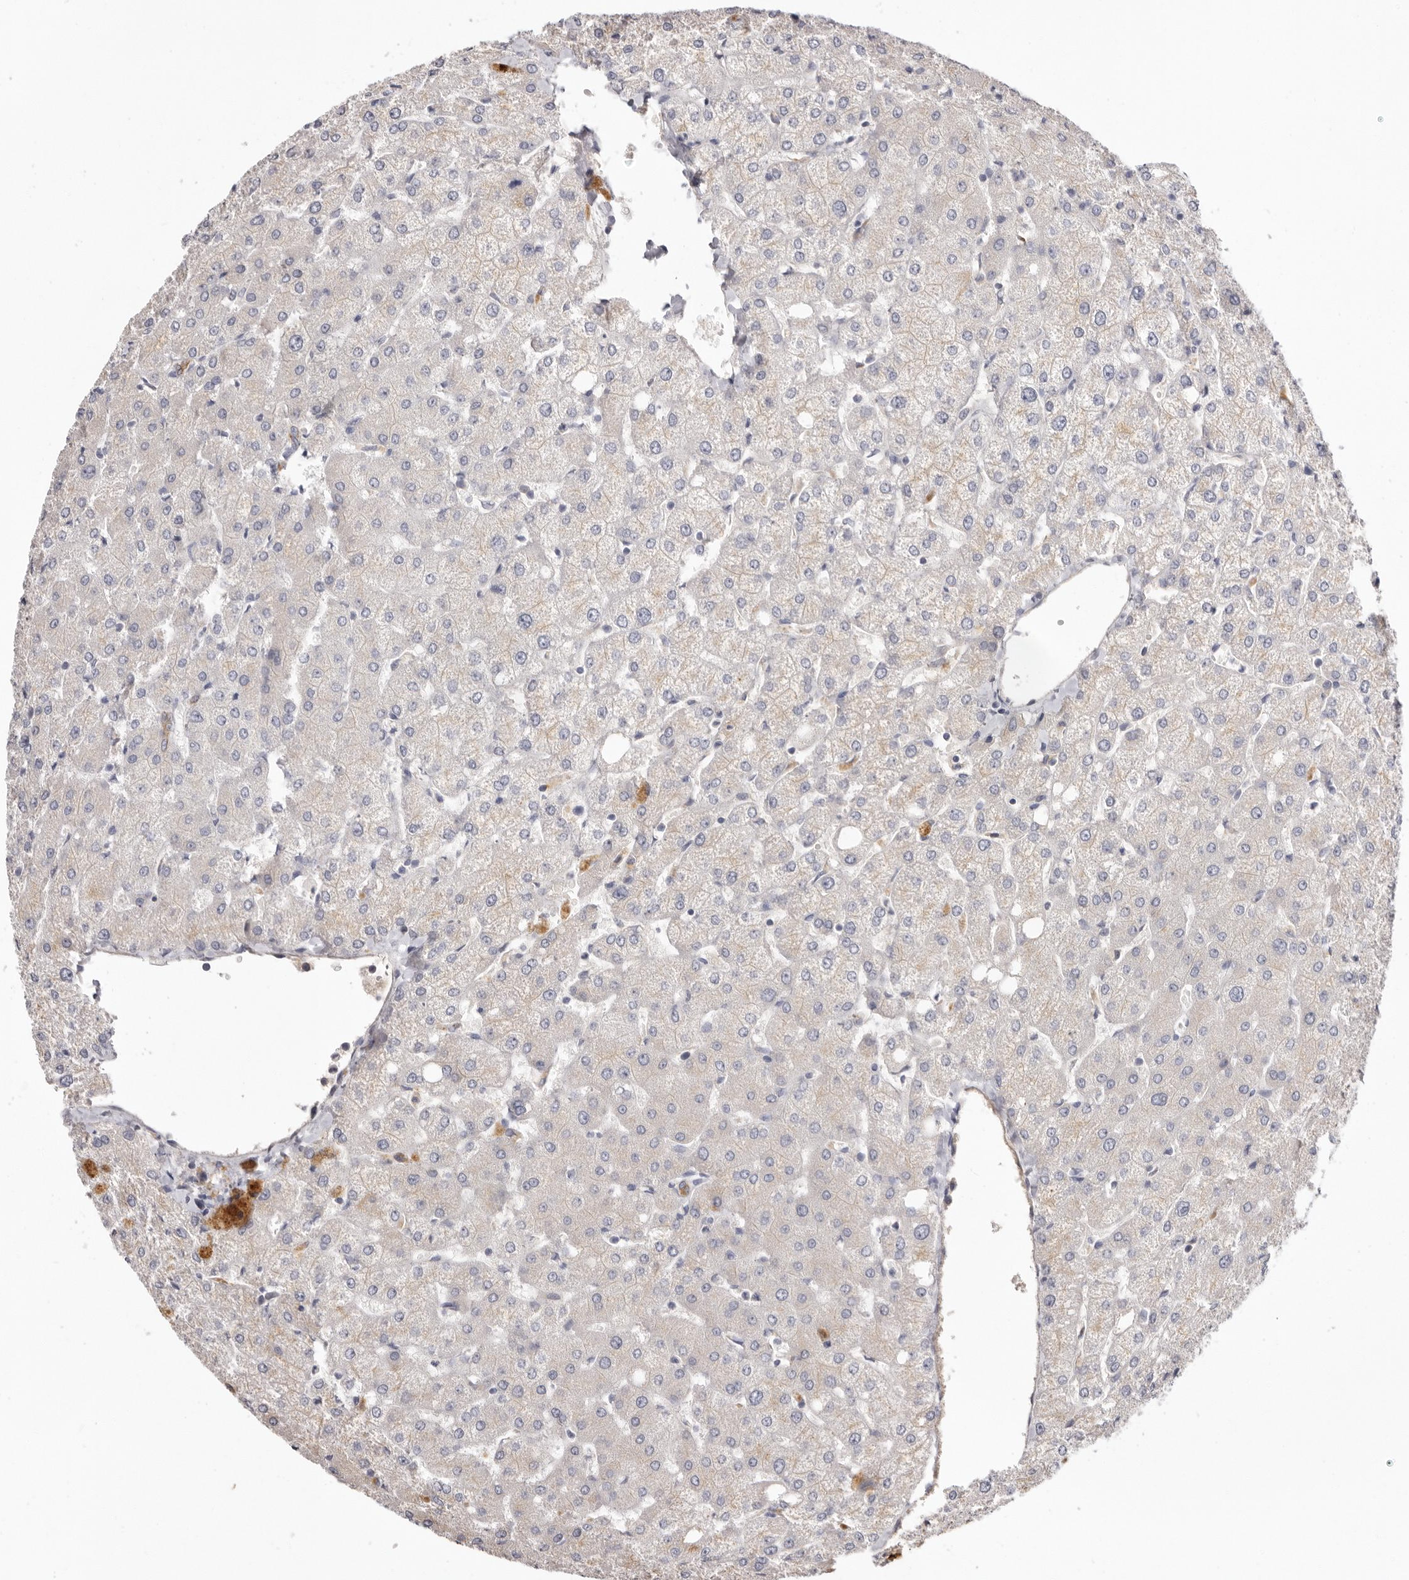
{"staining": {"intensity": "moderate", "quantity": ">75%", "location": "cytoplasmic/membranous"}, "tissue": "liver", "cell_type": "Cholangiocytes", "image_type": "normal", "snomed": [{"axis": "morphology", "description": "Normal tissue, NOS"}, {"axis": "topography", "description": "Liver"}], "caption": "Protein expression analysis of normal liver demonstrates moderate cytoplasmic/membranous staining in about >75% of cholangiocytes. Nuclei are stained in blue.", "gene": "STK16", "patient": {"sex": "female", "age": 54}}